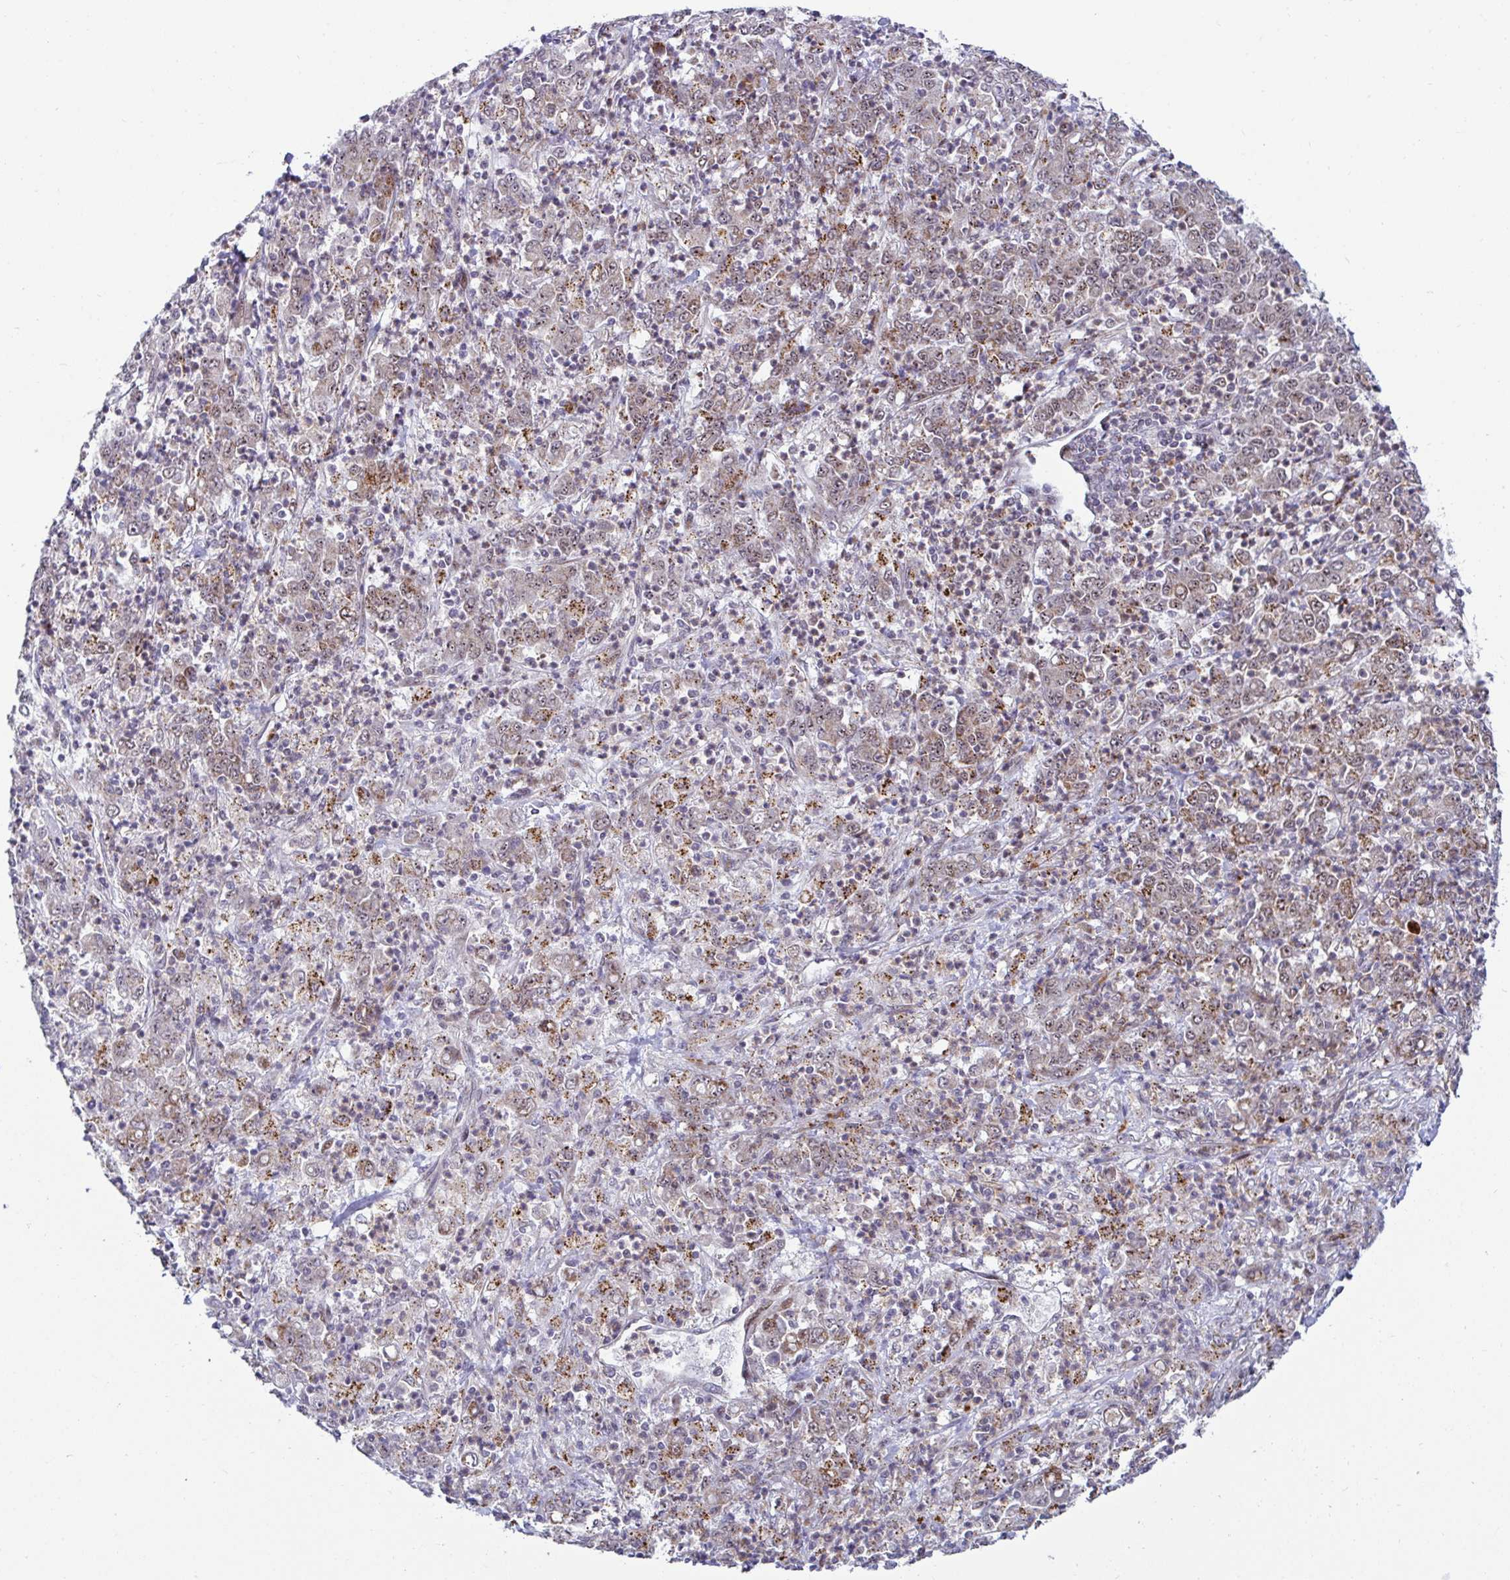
{"staining": {"intensity": "moderate", "quantity": ">75%", "location": "cytoplasmic/membranous"}, "tissue": "stomach cancer", "cell_type": "Tumor cells", "image_type": "cancer", "snomed": [{"axis": "morphology", "description": "Adenocarcinoma, NOS"}, {"axis": "topography", "description": "Stomach, lower"}], "caption": "The image reveals a brown stain indicating the presence of a protein in the cytoplasmic/membranous of tumor cells in stomach cancer (adenocarcinoma).", "gene": "DZIP1", "patient": {"sex": "female", "age": 71}}